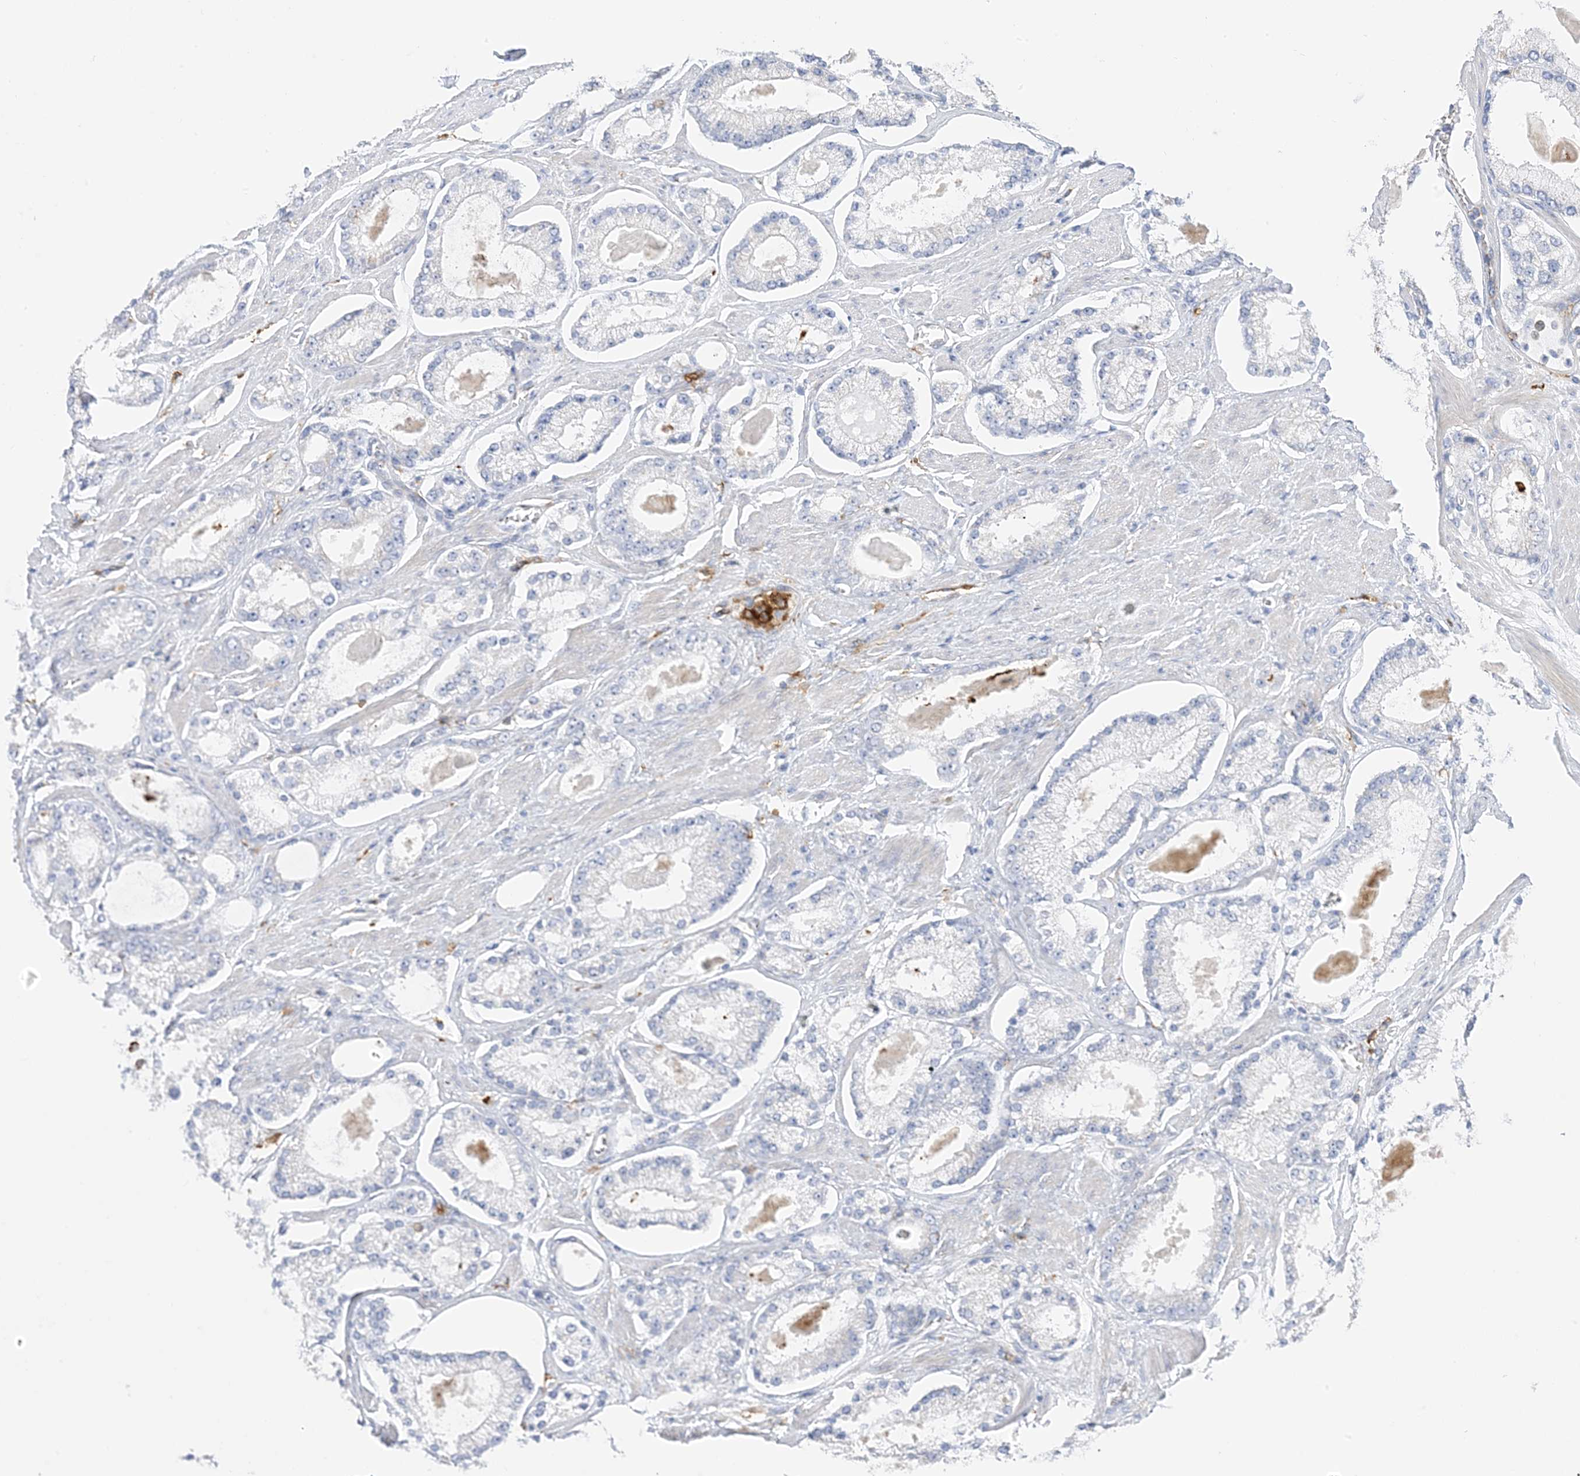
{"staining": {"intensity": "negative", "quantity": "none", "location": "none"}, "tissue": "prostate cancer", "cell_type": "Tumor cells", "image_type": "cancer", "snomed": [{"axis": "morphology", "description": "Adenocarcinoma, Low grade"}, {"axis": "topography", "description": "Prostate"}], "caption": "A micrograph of human prostate cancer is negative for staining in tumor cells.", "gene": "DPH3", "patient": {"sex": "male", "age": 54}}